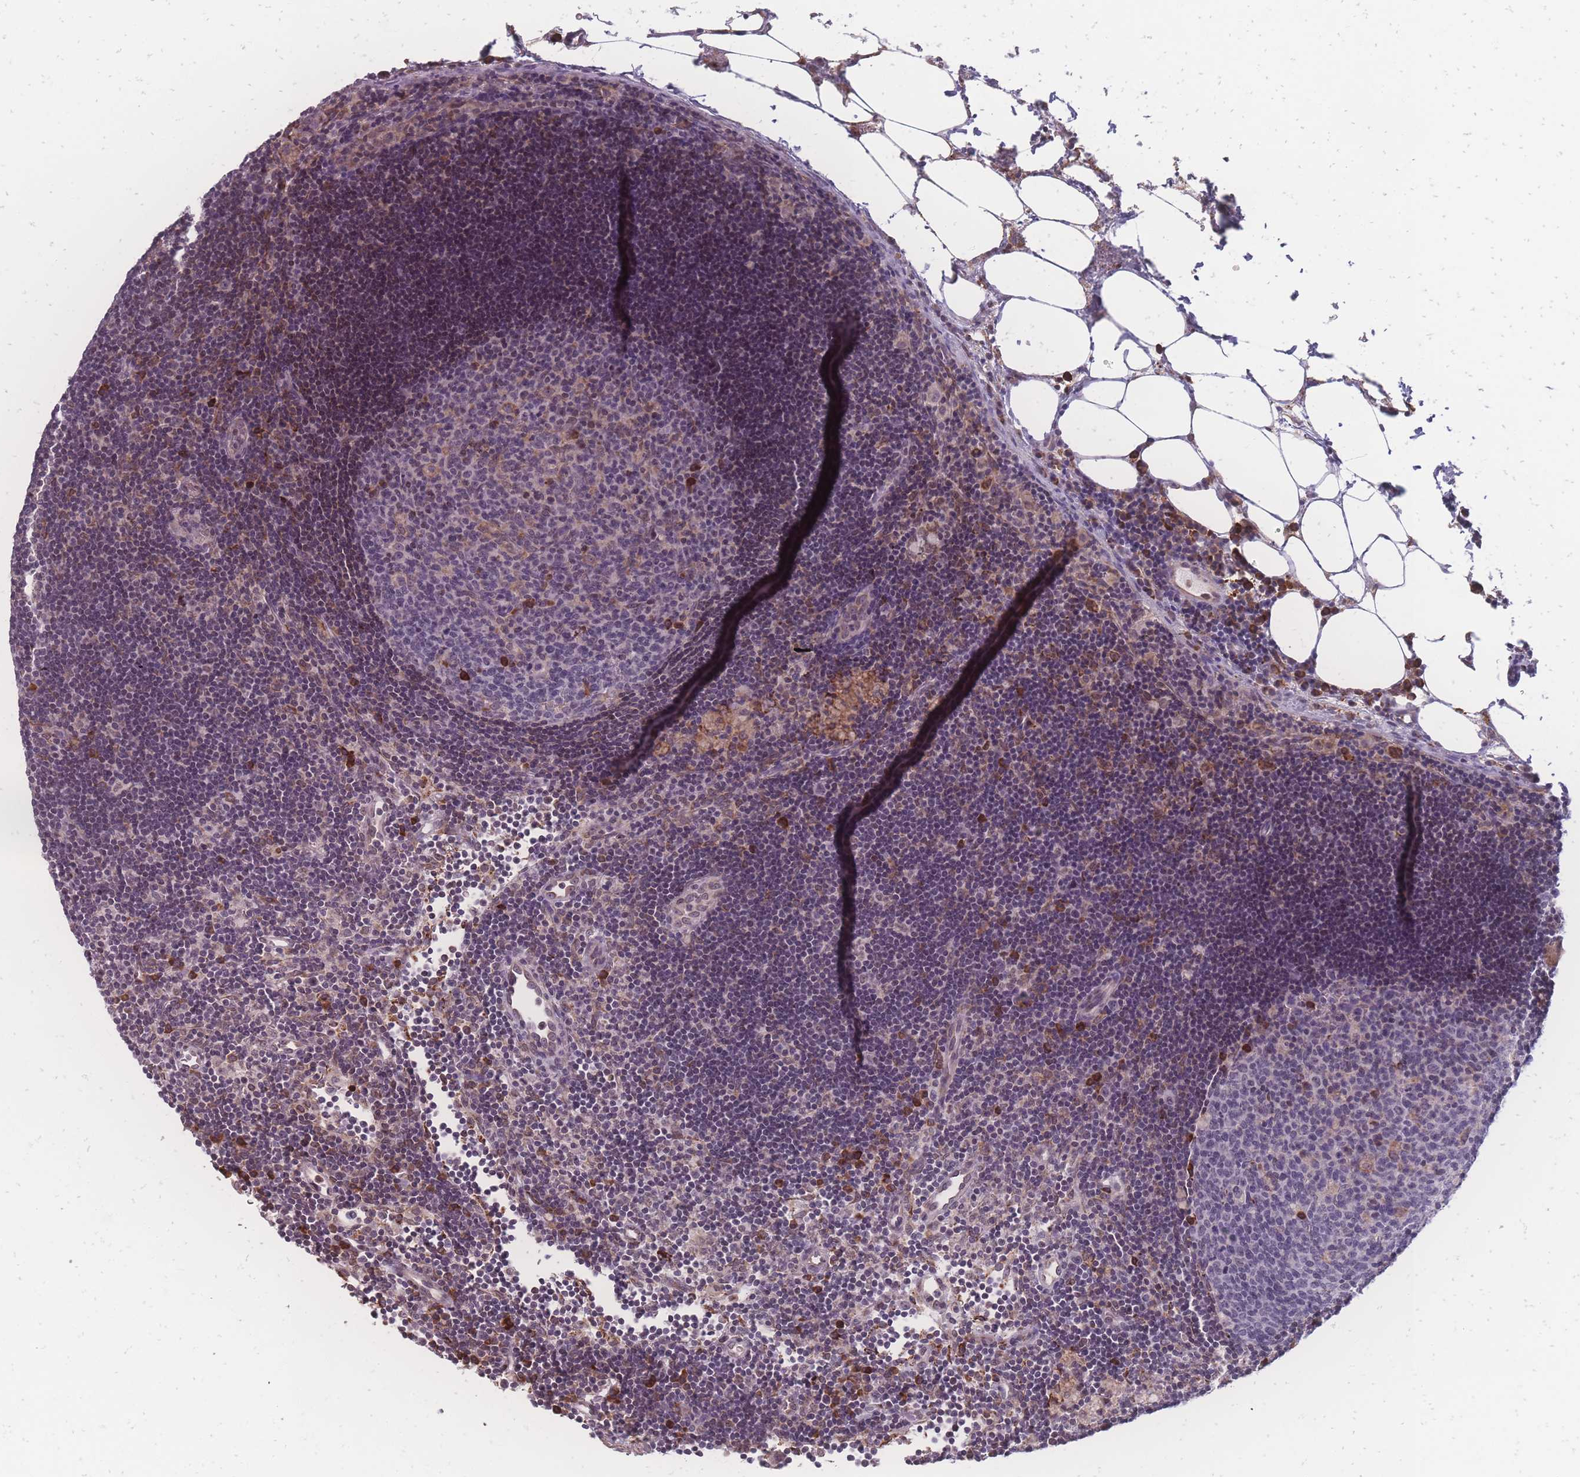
{"staining": {"intensity": "negative", "quantity": "none", "location": "none"}, "tissue": "lymph node", "cell_type": "Germinal center cells", "image_type": "normal", "snomed": [{"axis": "morphology", "description": "Normal tissue, NOS"}, {"axis": "topography", "description": "Lymph node"}], "caption": "The immunohistochemistry (IHC) image has no significant staining in germinal center cells of lymph node. (Brightfield microscopy of DAB (3,3'-diaminobenzidine) immunohistochemistry (IHC) at high magnification).", "gene": "ZC3H13", "patient": {"sex": "male", "age": 62}}